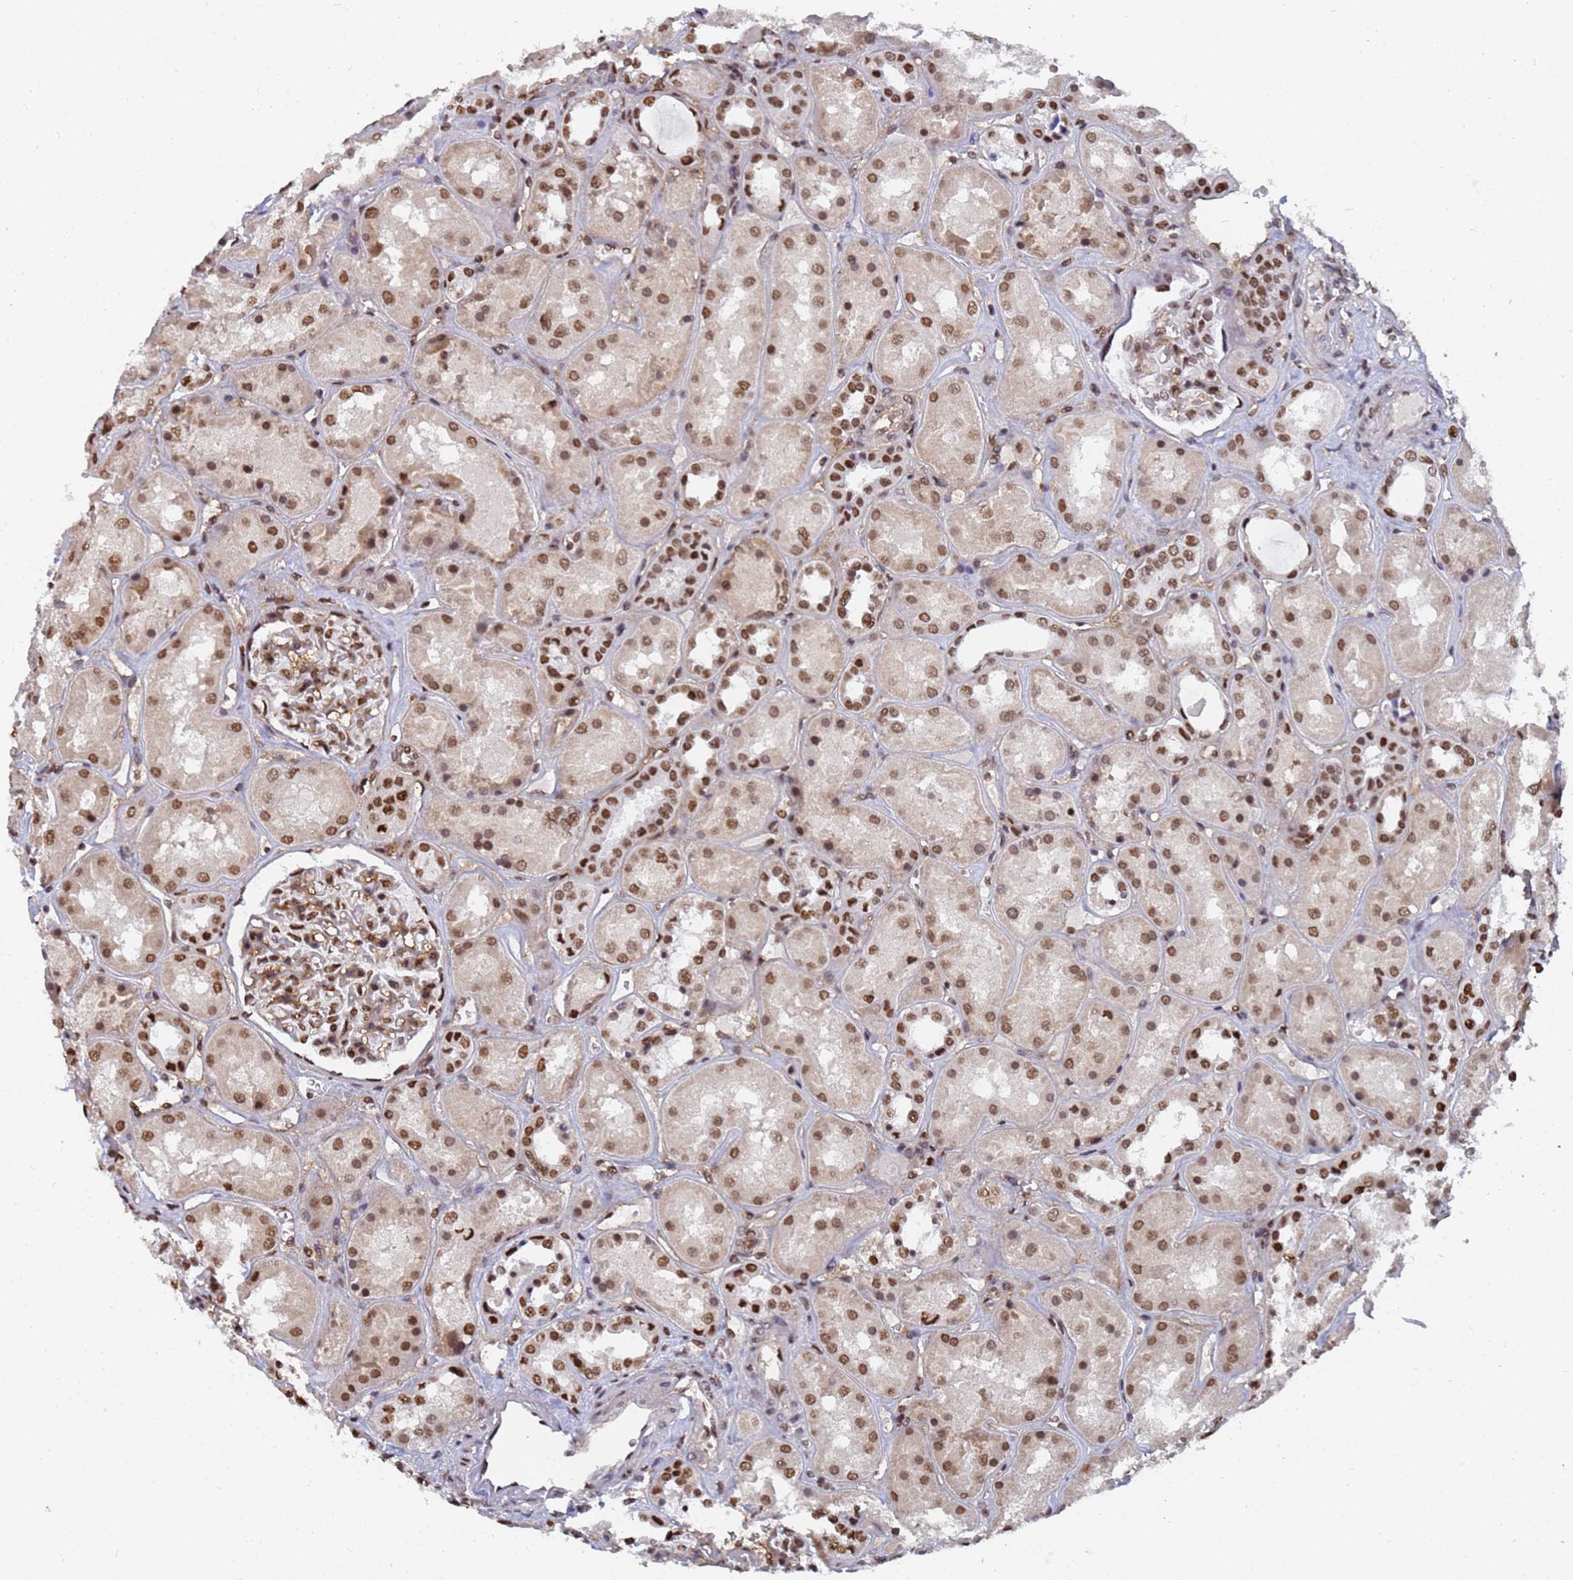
{"staining": {"intensity": "moderate", "quantity": ">75%", "location": "nuclear"}, "tissue": "kidney", "cell_type": "Cells in glomeruli", "image_type": "normal", "snomed": [{"axis": "morphology", "description": "Normal tissue, NOS"}, {"axis": "topography", "description": "Kidney"}], "caption": "An immunohistochemistry histopathology image of normal tissue is shown. Protein staining in brown highlights moderate nuclear positivity in kidney within cells in glomeruli.", "gene": "RAVER2", "patient": {"sex": "male", "age": 70}}